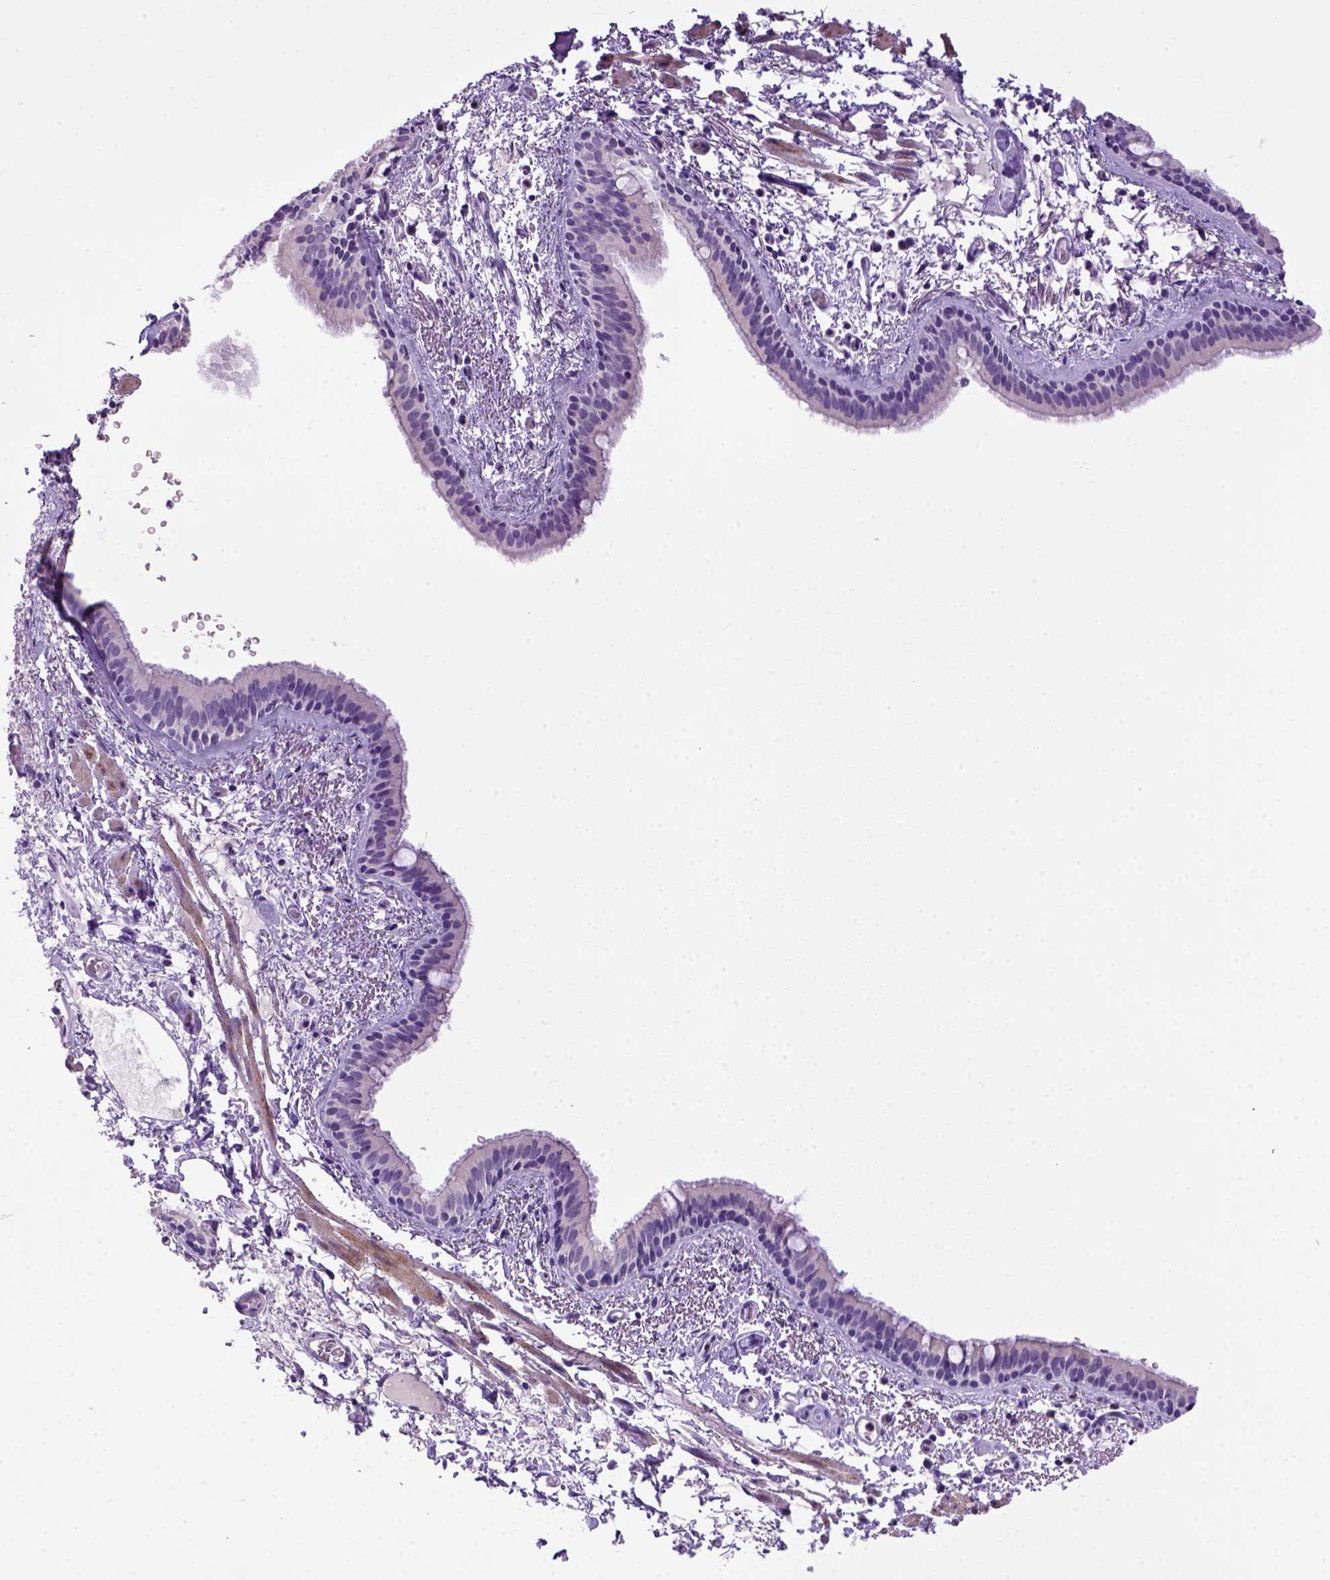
{"staining": {"intensity": "negative", "quantity": "none", "location": "none"}, "tissue": "bronchus", "cell_type": "Respiratory epithelial cells", "image_type": "normal", "snomed": [{"axis": "morphology", "description": "Normal tissue, NOS"}, {"axis": "topography", "description": "Bronchus"}], "caption": "This is an immunohistochemistry (IHC) micrograph of benign bronchus. There is no staining in respiratory epithelial cells.", "gene": "BAAT", "patient": {"sex": "female", "age": 61}}